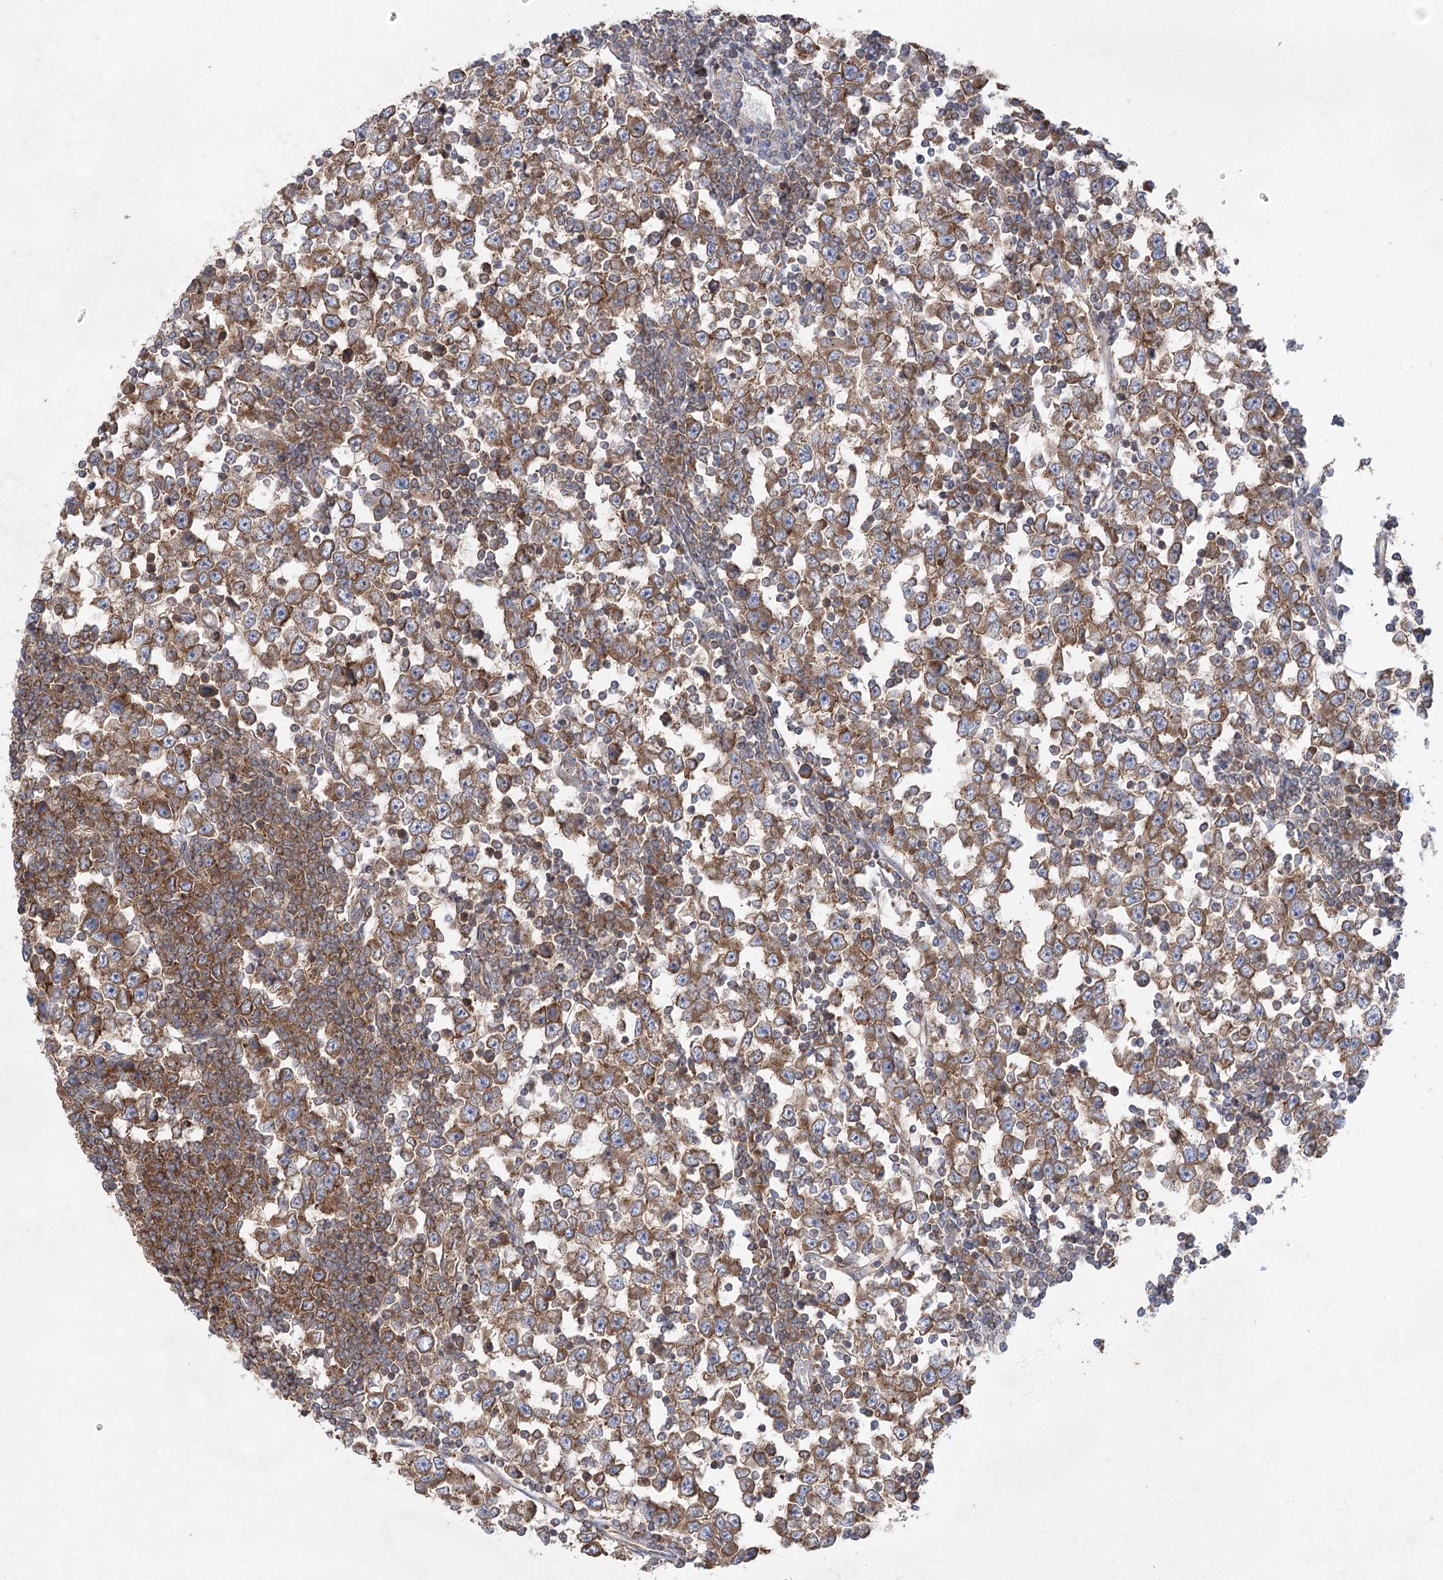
{"staining": {"intensity": "moderate", "quantity": ">75%", "location": "cytoplasmic/membranous"}, "tissue": "testis cancer", "cell_type": "Tumor cells", "image_type": "cancer", "snomed": [{"axis": "morphology", "description": "Seminoma, NOS"}, {"axis": "topography", "description": "Testis"}], "caption": "High-power microscopy captured an immunohistochemistry (IHC) image of seminoma (testis), revealing moderate cytoplasmic/membranous expression in approximately >75% of tumor cells.", "gene": "EIF3A", "patient": {"sex": "male", "age": 65}}